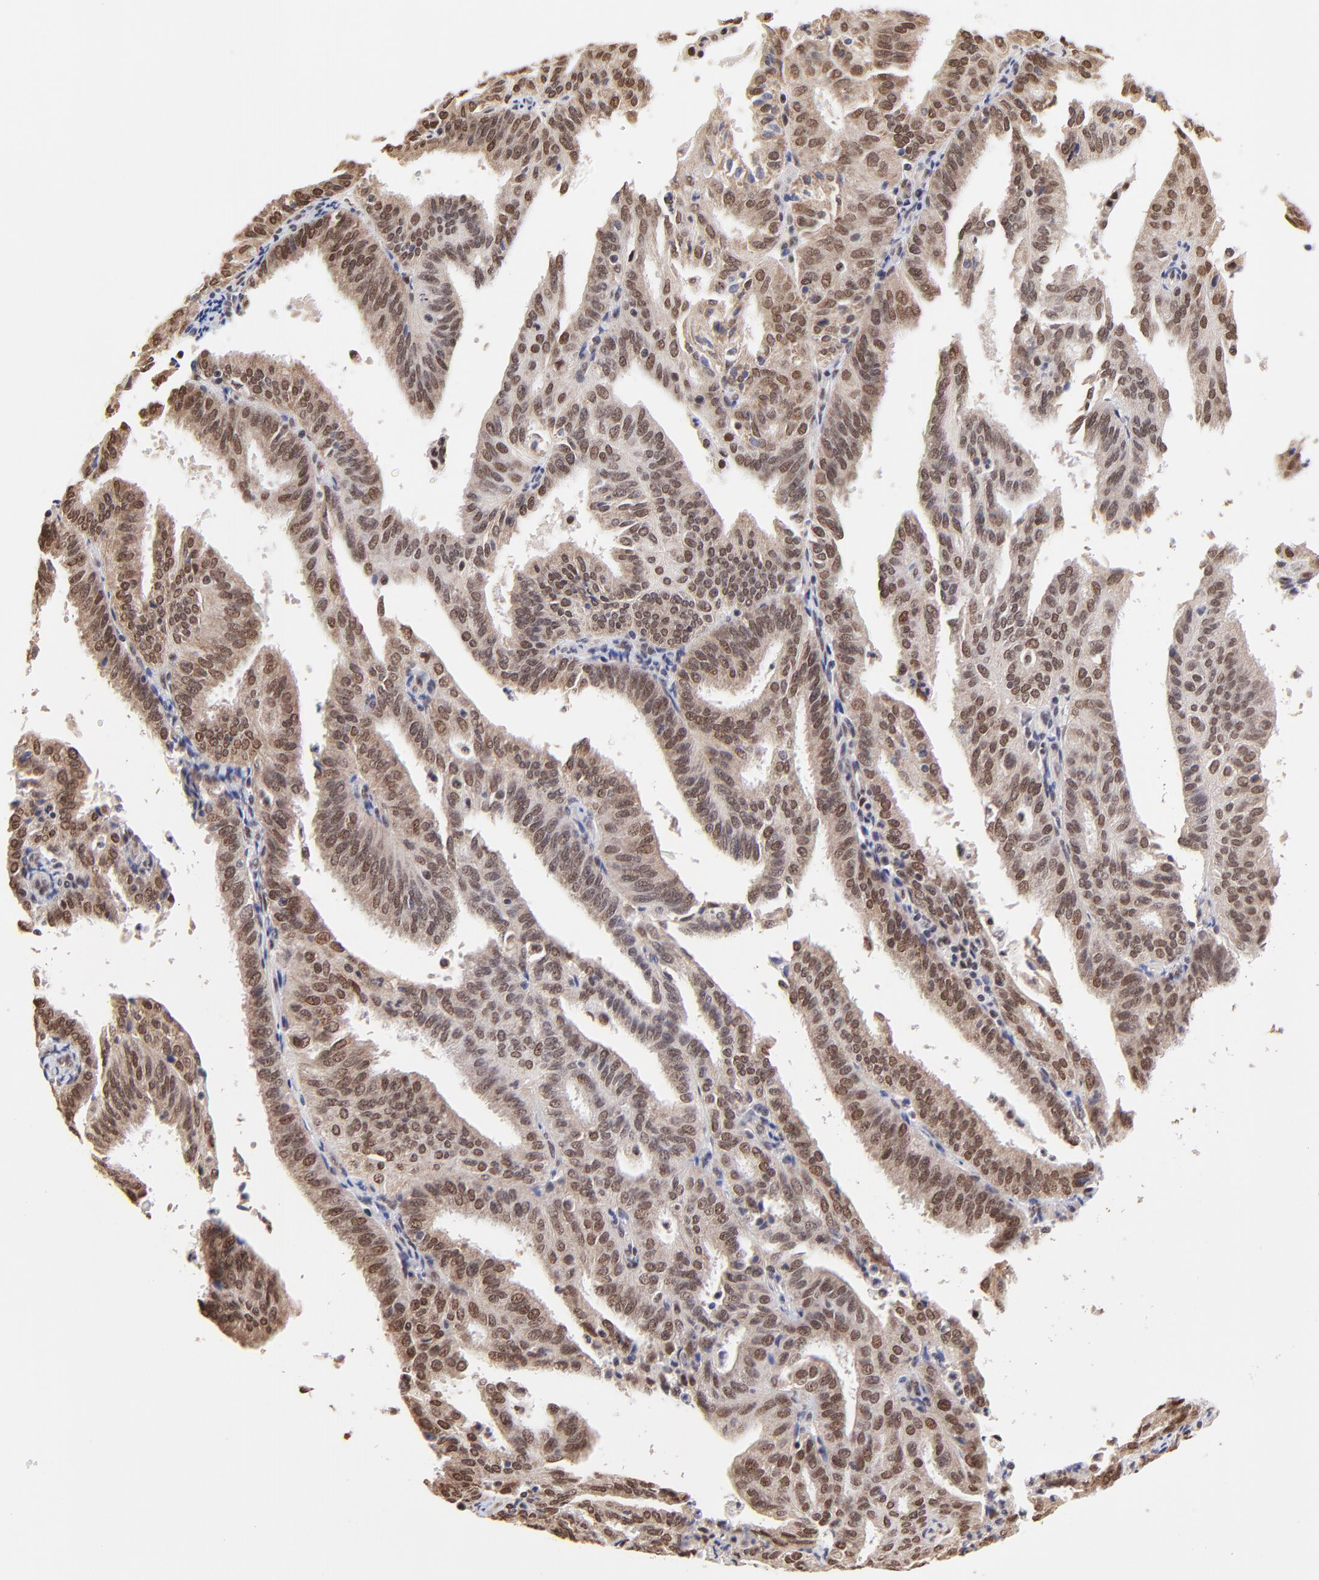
{"staining": {"intensity": "weak", "quantity": ">75%", "location": "cytoplasmic/membranous,nuclear"}, "tissue": "endometrial cancer", "cell_type": "Tumor cells", "image_type": "cancer", "snomed": [{"axis": "morphology", "description": "Adenocarcinoma, NOS"}, {"axis": "topography", "description": "Endometrium"}], "caption": "IHC photomicrograph of endometrial cancer stained for a protein (brown), which reveals low levels of weak cytoplasmic/membranous and nuclear staining in about >75% of tumor cells.", "gene": "ZNF670", "patient": {"sex": "female", "age": 59}}